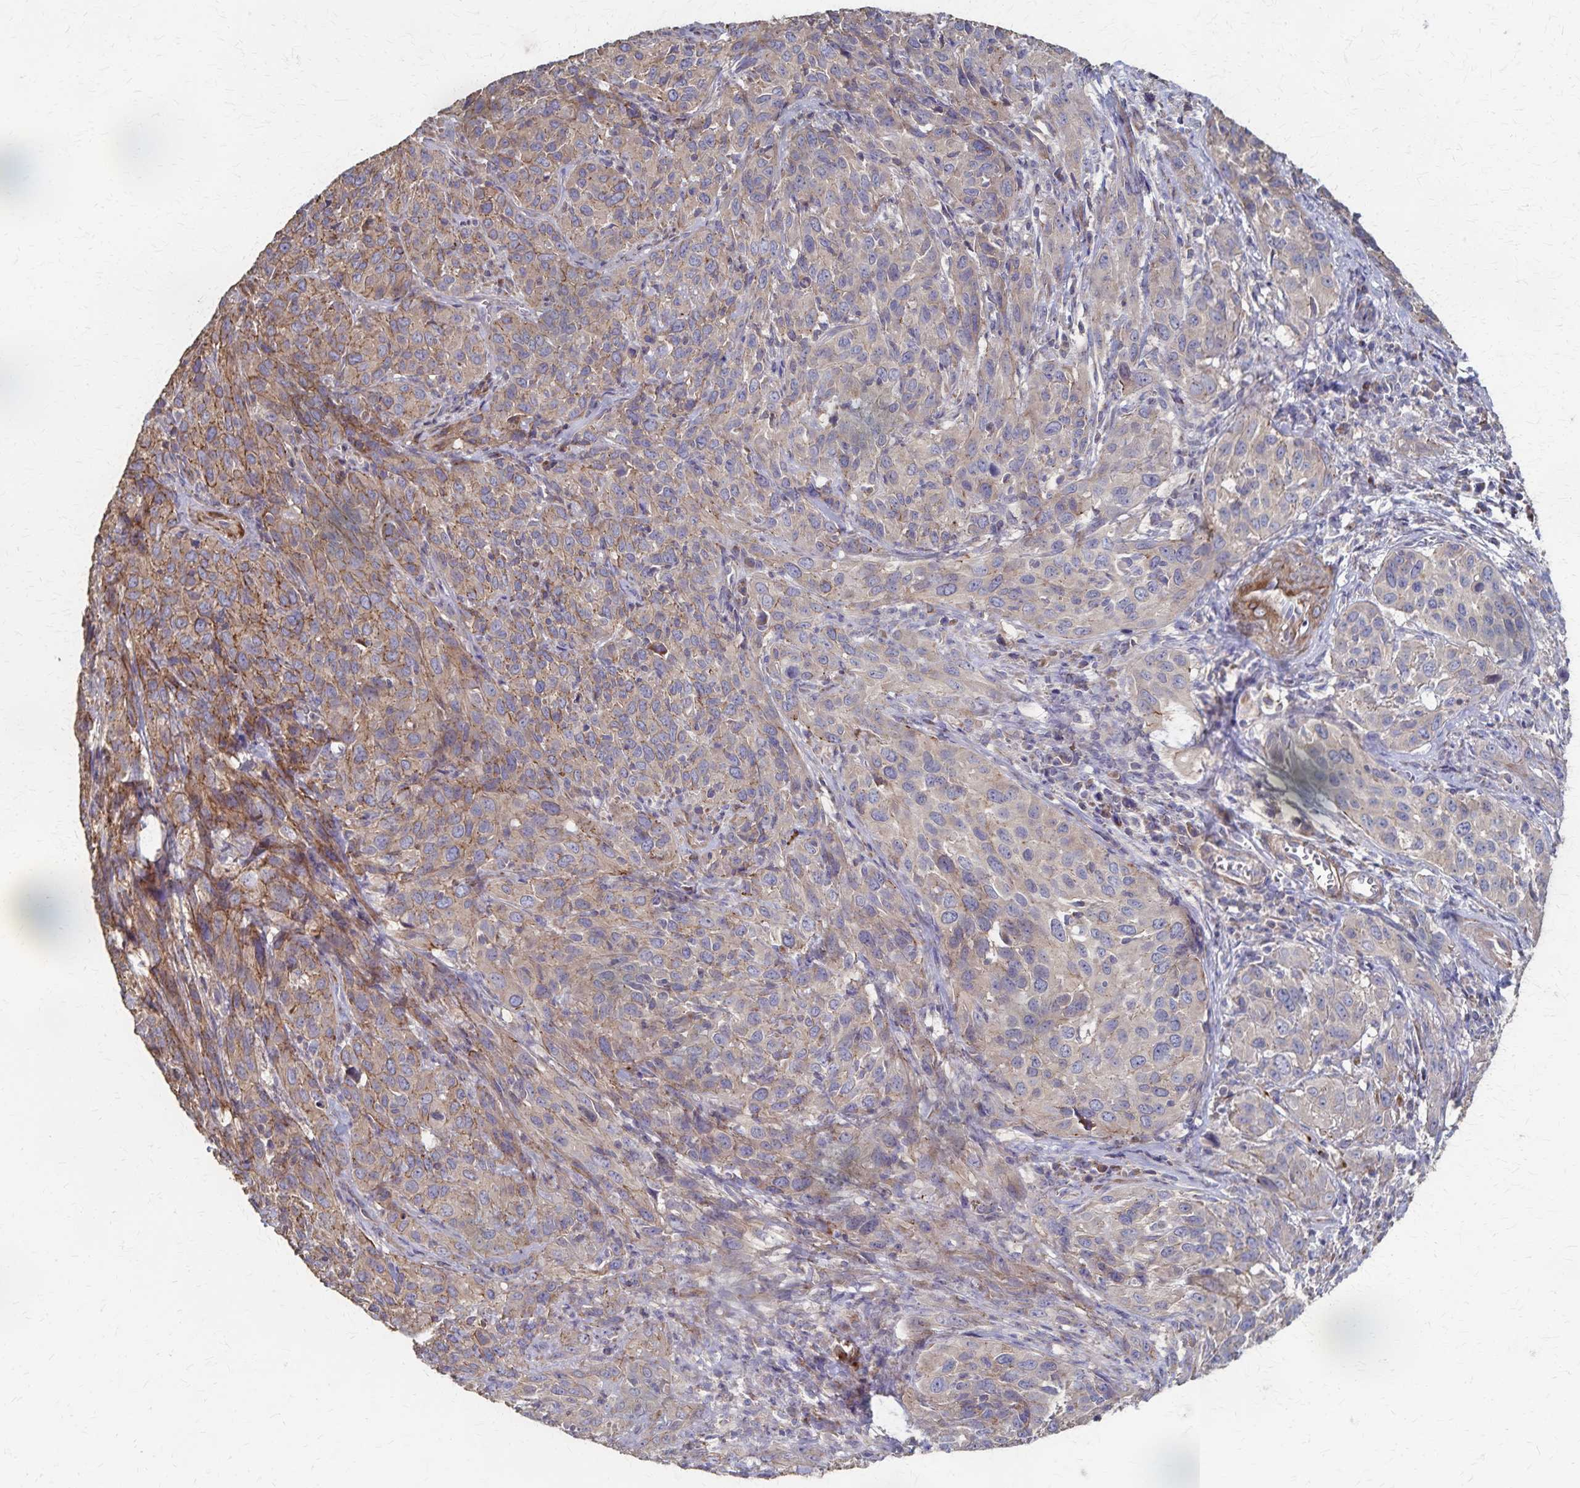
{"staining": {"intensity": "weak", "quantity": "<25%", "location": "cytoplasmic/membranous"}, "tissue": "cervical cancer", "cell_type": "Tumor cells", "image_type": "cancer", "snomed": [{"axis": "morphology", "description": "Squamous cell carcinoma, NOS"}, {"axis": "topography", "description": "Cervix"}], "caption": "An immunohistochemistry (IHC) image of squamous cell carcinoma (cervical) is shown. There is no staining in tumor cells of squamous cell carcinoma (cervical).", "gene": "PGAP2", "patient": {"sex": "female", "age": 51}}